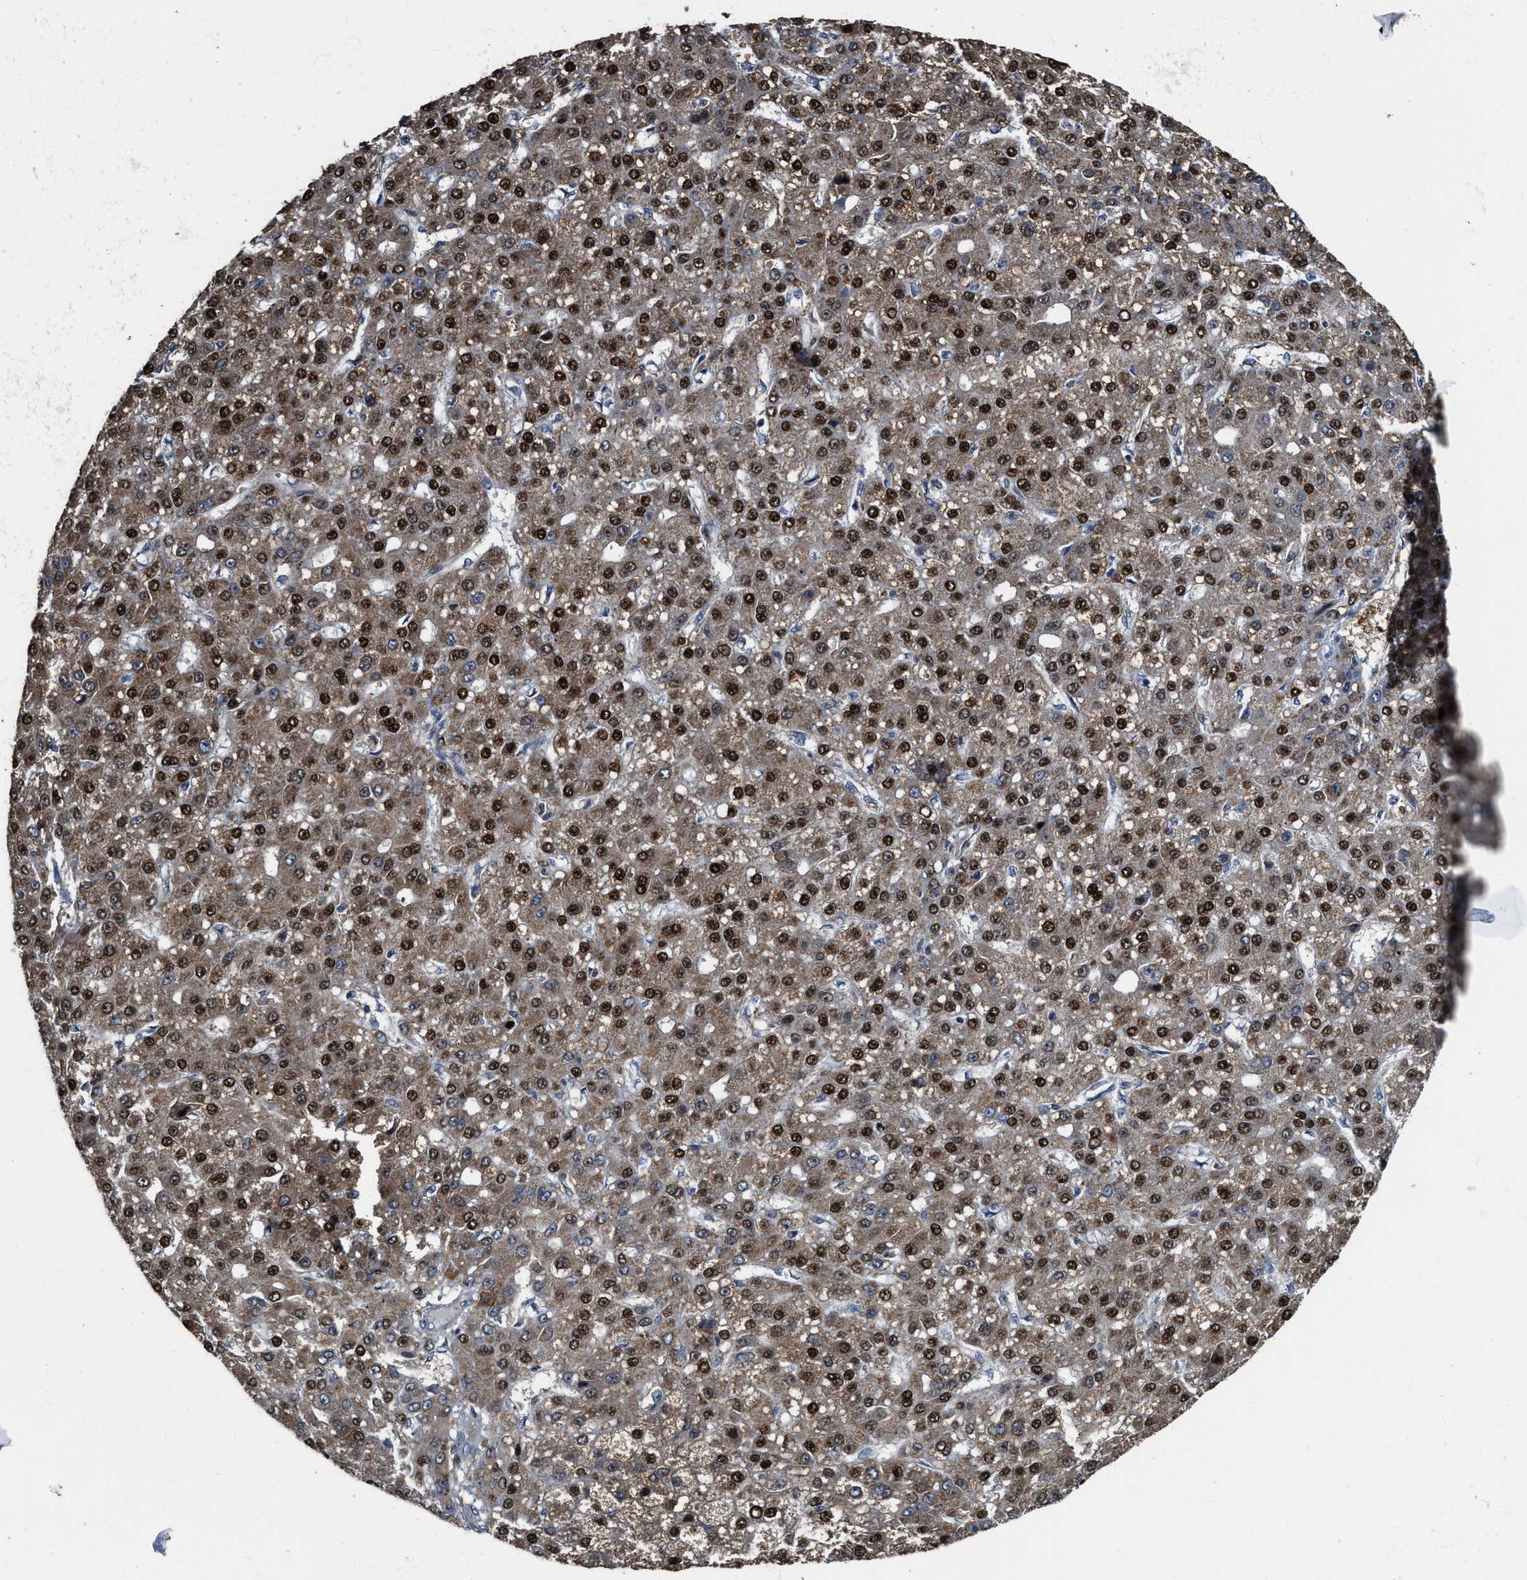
{"staining": {"intensity": "strong", "quantity": ">75%", "location": "cytoplasmic/membranous,nuclear"}, "tissue": "liver cancer", "cell_type": "Tumor cells", "image_type": "cancer", "snomed": [{"axis": "morphology", "description": "Carcinoma, Hepatocellular, NOS"}, {"axis": "topography", "description": "Liver"}], "caption": "IHC image of neoplastic tissue: human liver cancer (hepatocellular carcinoma) stained using immunohistochemistry (IHC) demonstrates high levels of strong protein expression localized specifically in the cytoplasmic/membranous and nuclear of tumor cells, appearing as a cytoplasmic/membranous and nuclear brown color.", "gene": "ZNF20", "patient": {"sex": "male", "age": 67}}